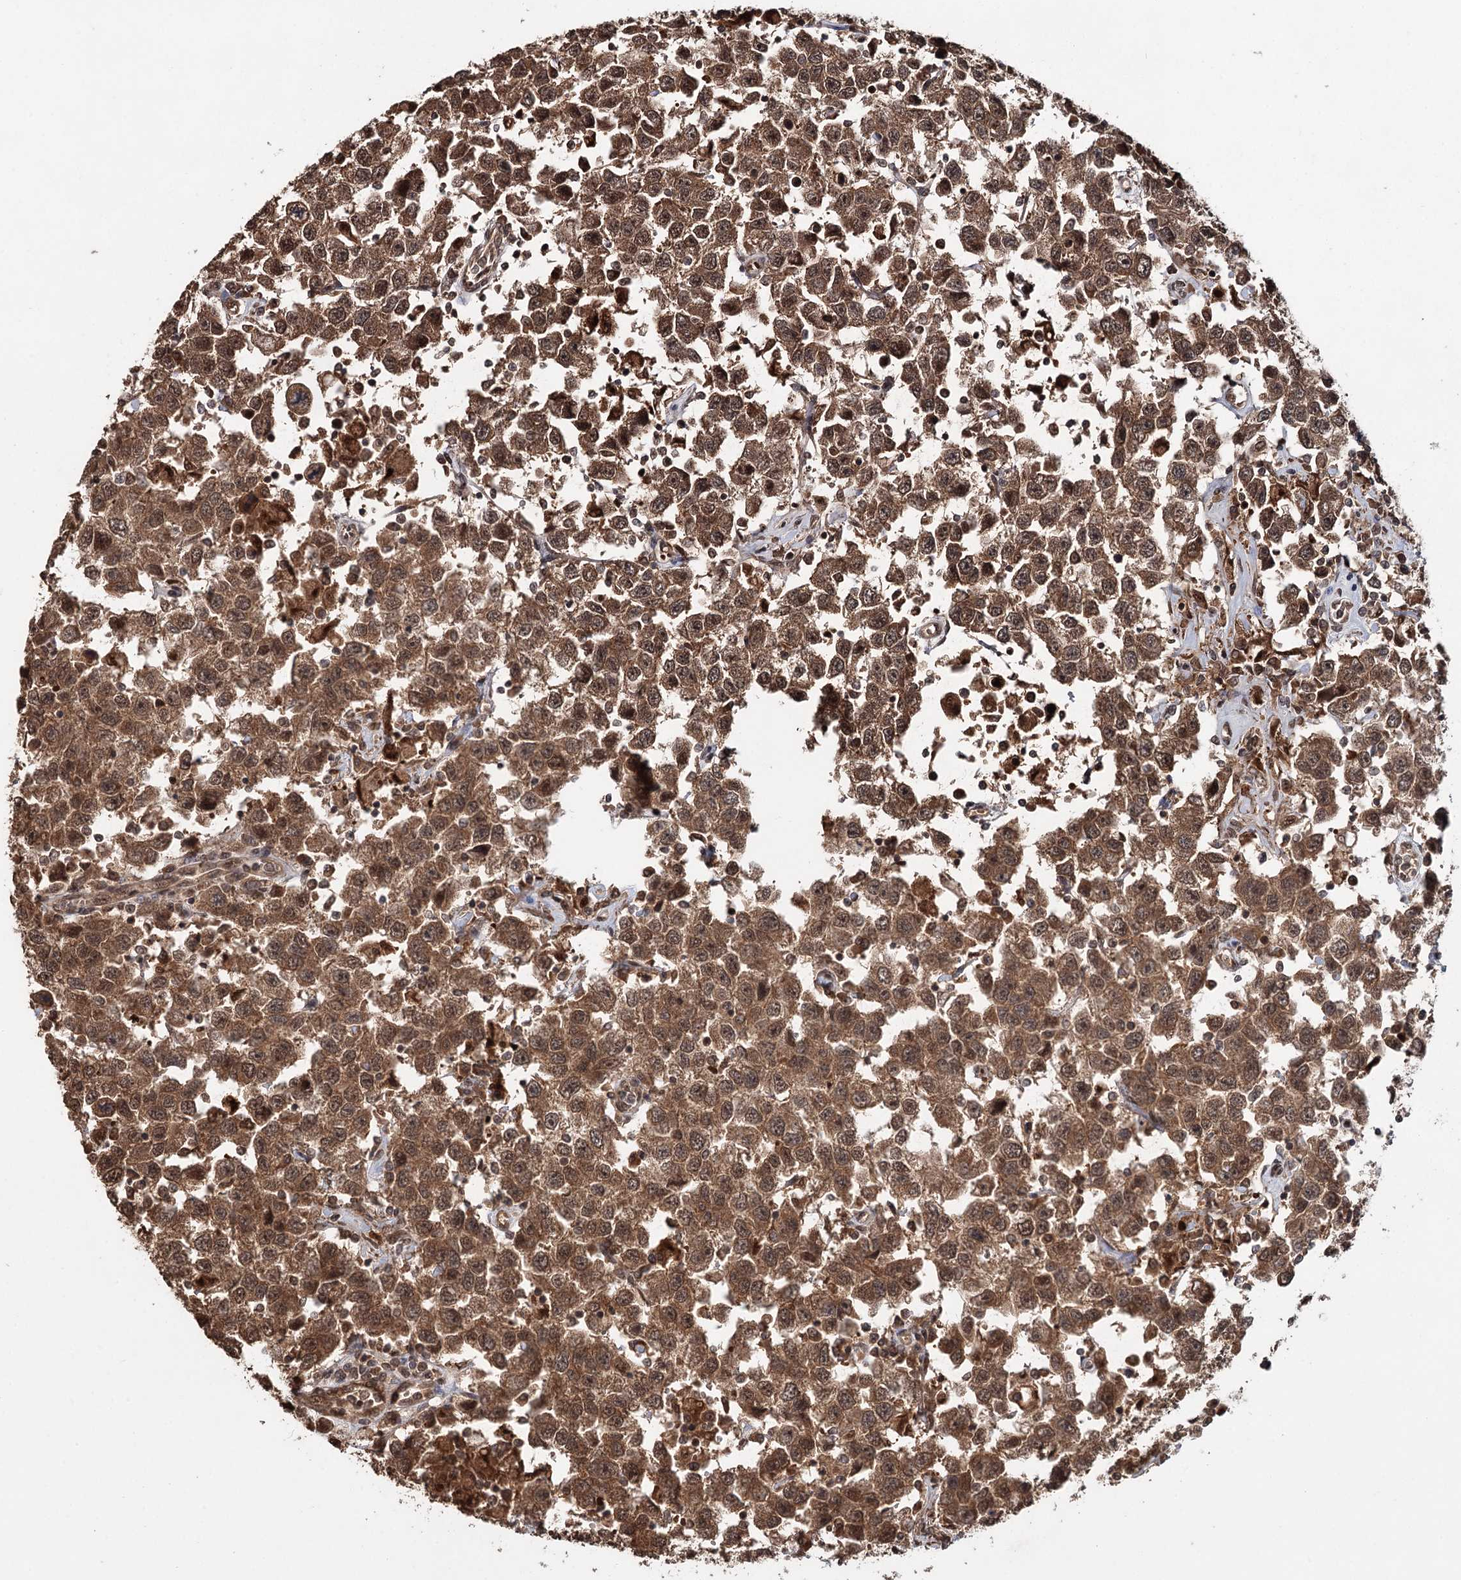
{"staining": {"intensity": "moderate", "quantity": ">75%", "location": "cytoplasmic/membranous,nuclear"}, "tissue": "testis cancer", "cell_type": "Tumor cells", "image_type": "cancer", "snomed": [{"axis": "morphology", "description": "Seminoma, NOS"}, {"axis": "topography", "description": "Testis"}], "caption": "Immunohistochemical staining of seminoma (testis) exhibits medium levels of moderate cytoplasmic/membranous and nuclear expression in approximately >75% of tumor cells.", "gene": "N6AMT1", "patient": {"sex": "male", "age": 41}}